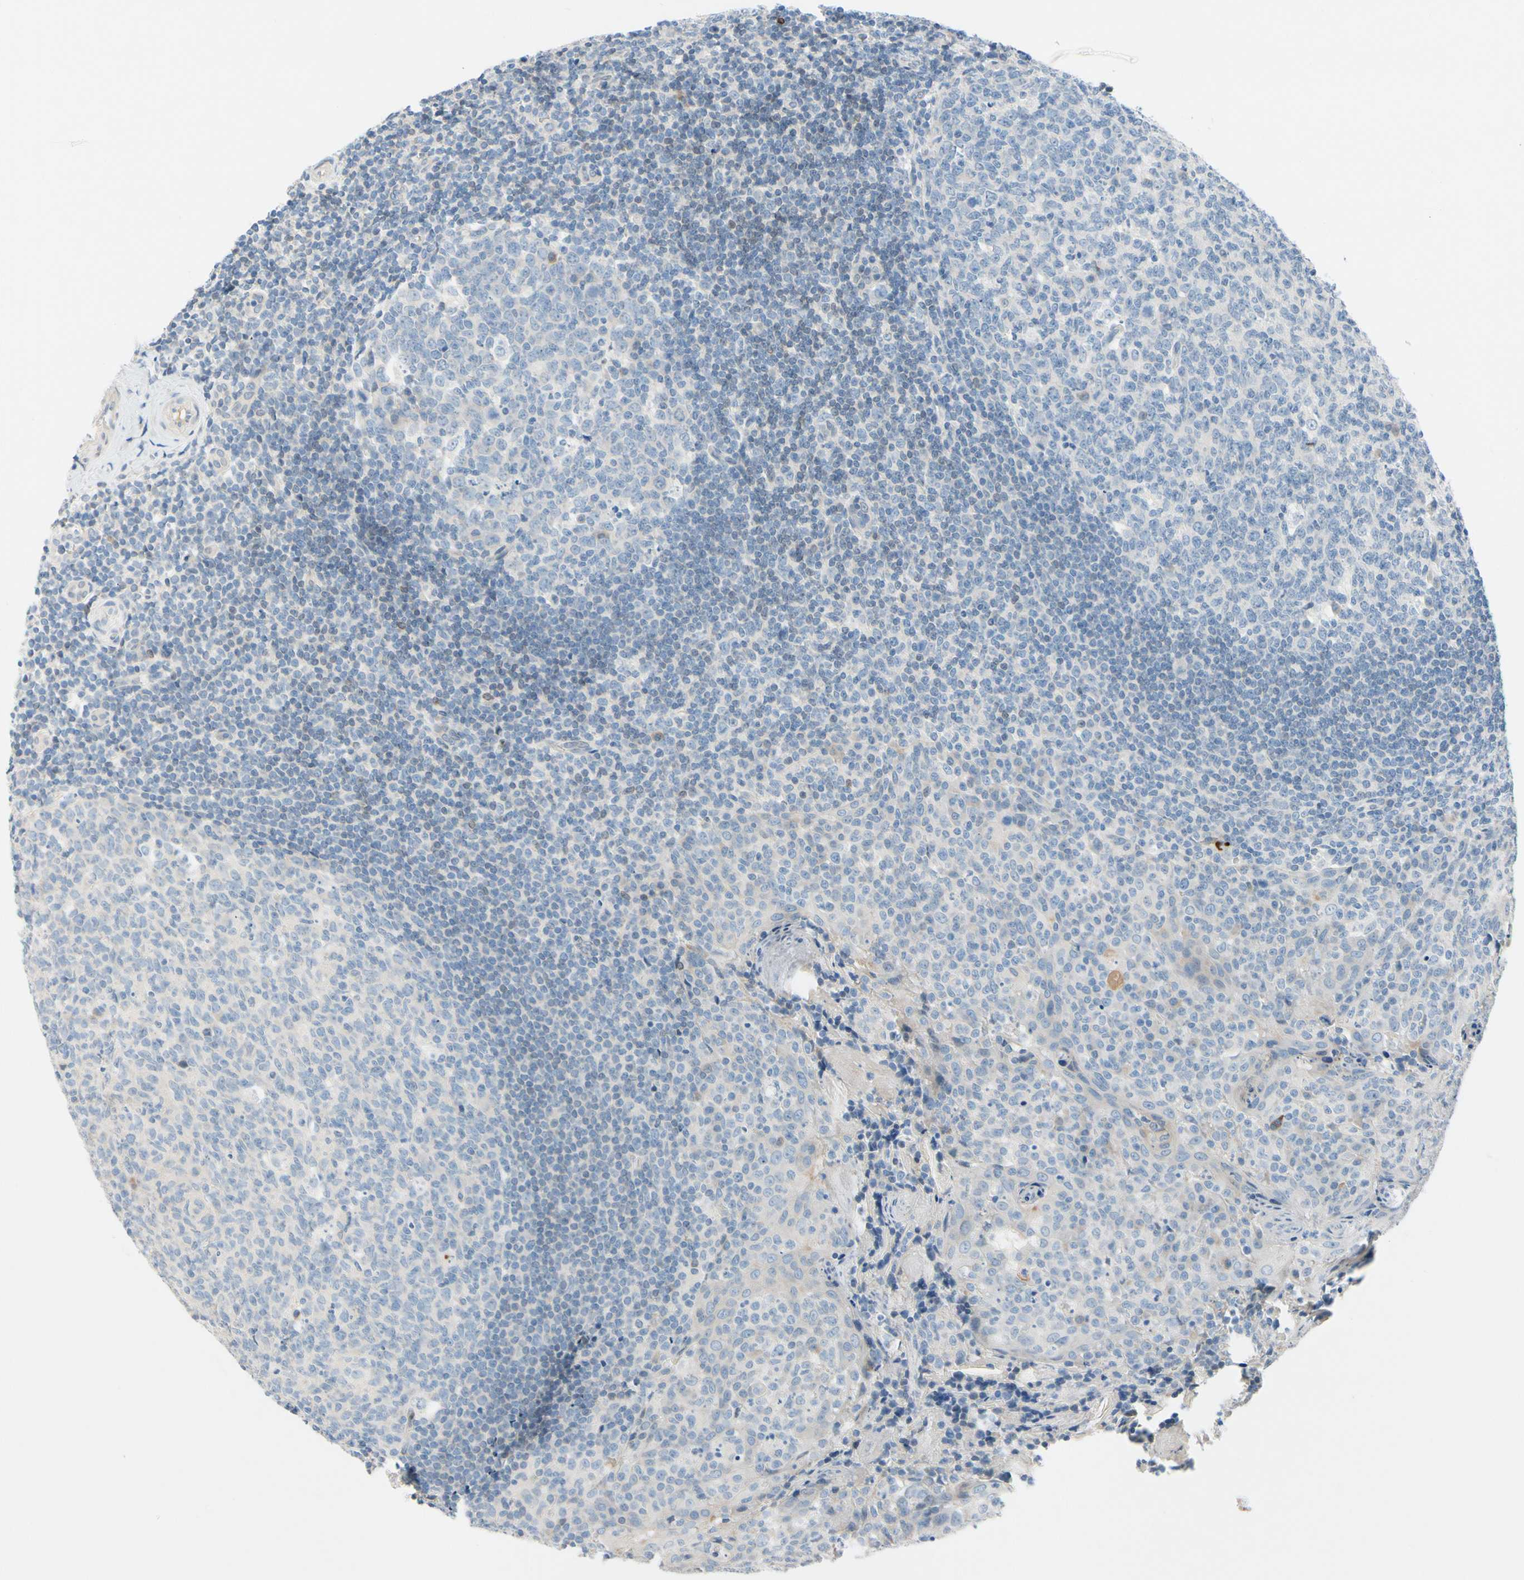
{"staining": {"intensity": "negative", "quantity": "none", "location": "none"}, "tissue": "tonsil", "cell_type": "Germinal center cells", "image_type": "normal", "snomed": [{"axis": "morphology", "description": "Normal tissue, NOS"}, {"axis": "topography", "description": "Tonsil"}], "caption": "Immunohistochemistry micrograph of normal tonsil stained for a protein (brown), which displays no expression in germinal center cells. Brightfield microscopy of immunohistochemistry (IHC) stained with DAB (brown) and hematoxylin (blue), captured at high magnification.", "gene": "ZNF132", "patient": {"sex": "female", "age": 19}}